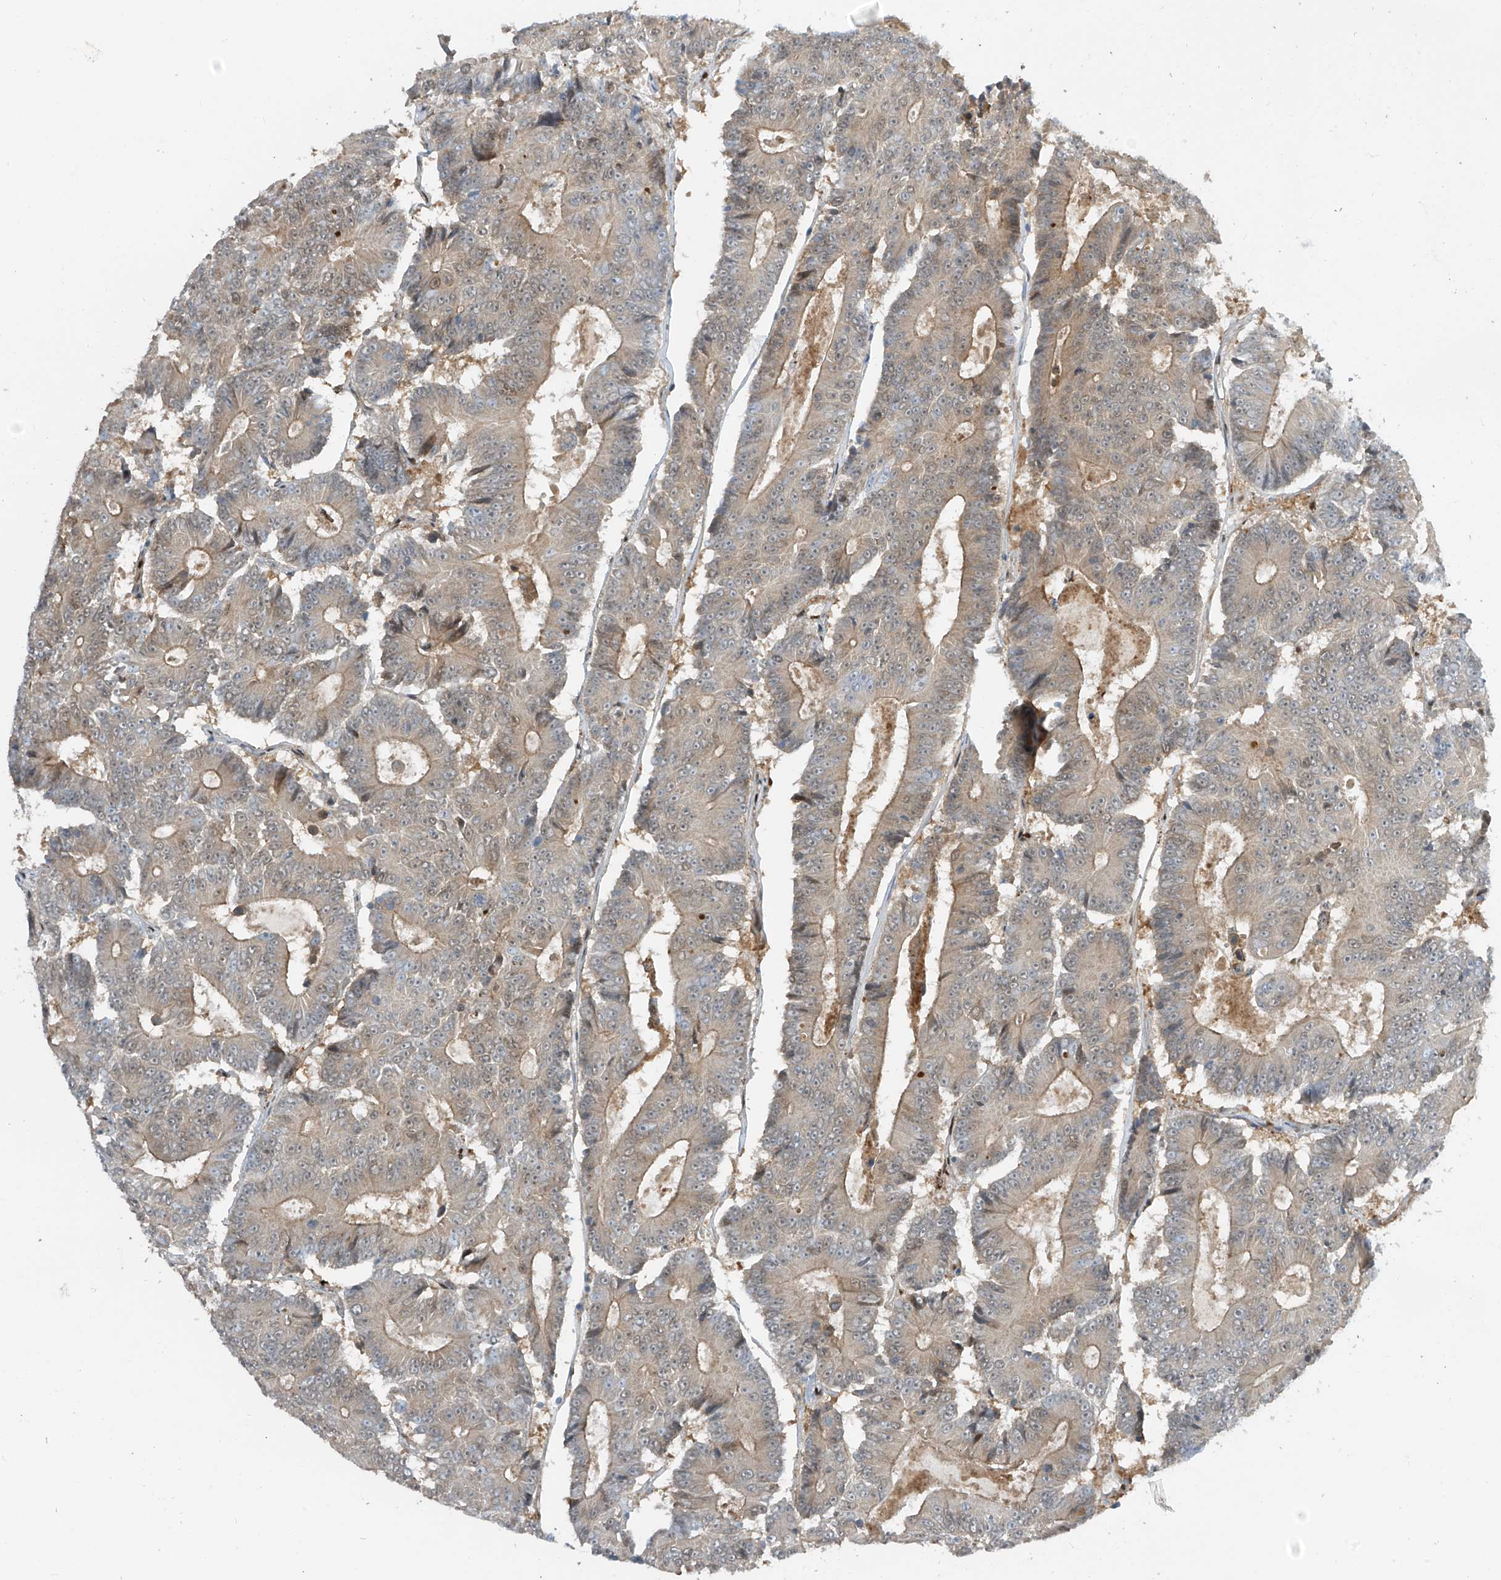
{"staining": {"intensity": "weak", "quantity": "25%-75%", "location": "cytoplasmic/membranous"}, "tissue": "colorectal cancer", "cell_type": "Tumor cells", "image_type": "cancer", "snomed": [{"axis": "morphology", "description": "Adenocarcinoma, NOS"}, {"axis": "topography", "description": "Colon"}], "caption": "Brown immunohistochemical staining in colorectal cancer (adenocarcinoma) displays weak cytoplasmic/membranous staining in about 25%-75% of tumor cells.", "gene": "PM20D2", "patient": {"sex": "male", "age": 83}}